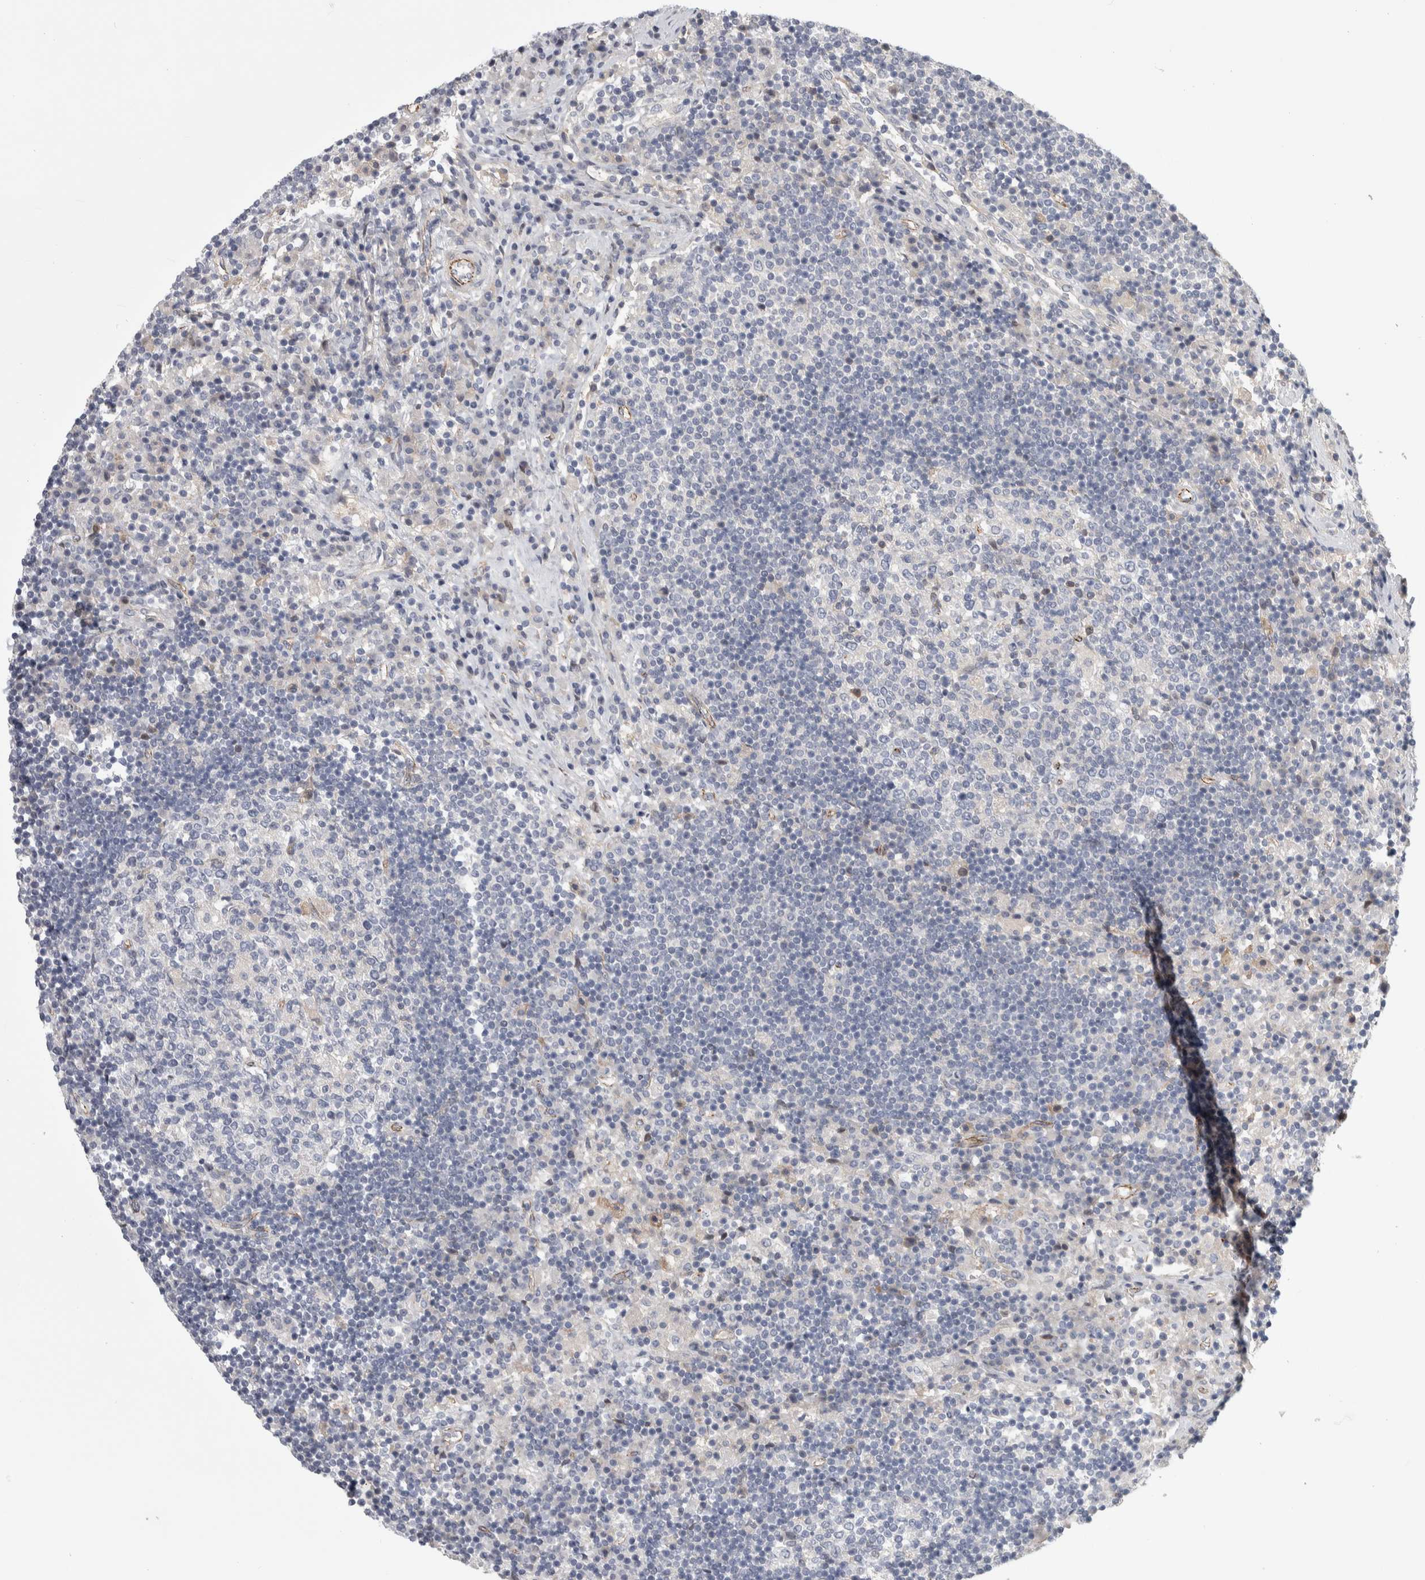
{"staining": {"intensity": "negative", "quantity": "none", "location": "none"}, "tissue": "lymph node", "cell_type": "Germinal center cells", "image_type": "normal", "snomed": [{"axis": "morphology", "description": "Normal tissue, NOS"}, {"axis": "topography", "description": "Lymph node"}], "caption": "Image shows no protein expression in germinal center cells of unremarkable lymph node. (Stains: DAB immunohistochemistry with hematoxylin counter stain, Microscopy: brightfield microscopy at high magnification).", "gene": "ZNF862", "patient": {"sex": "female", "age": 53}}